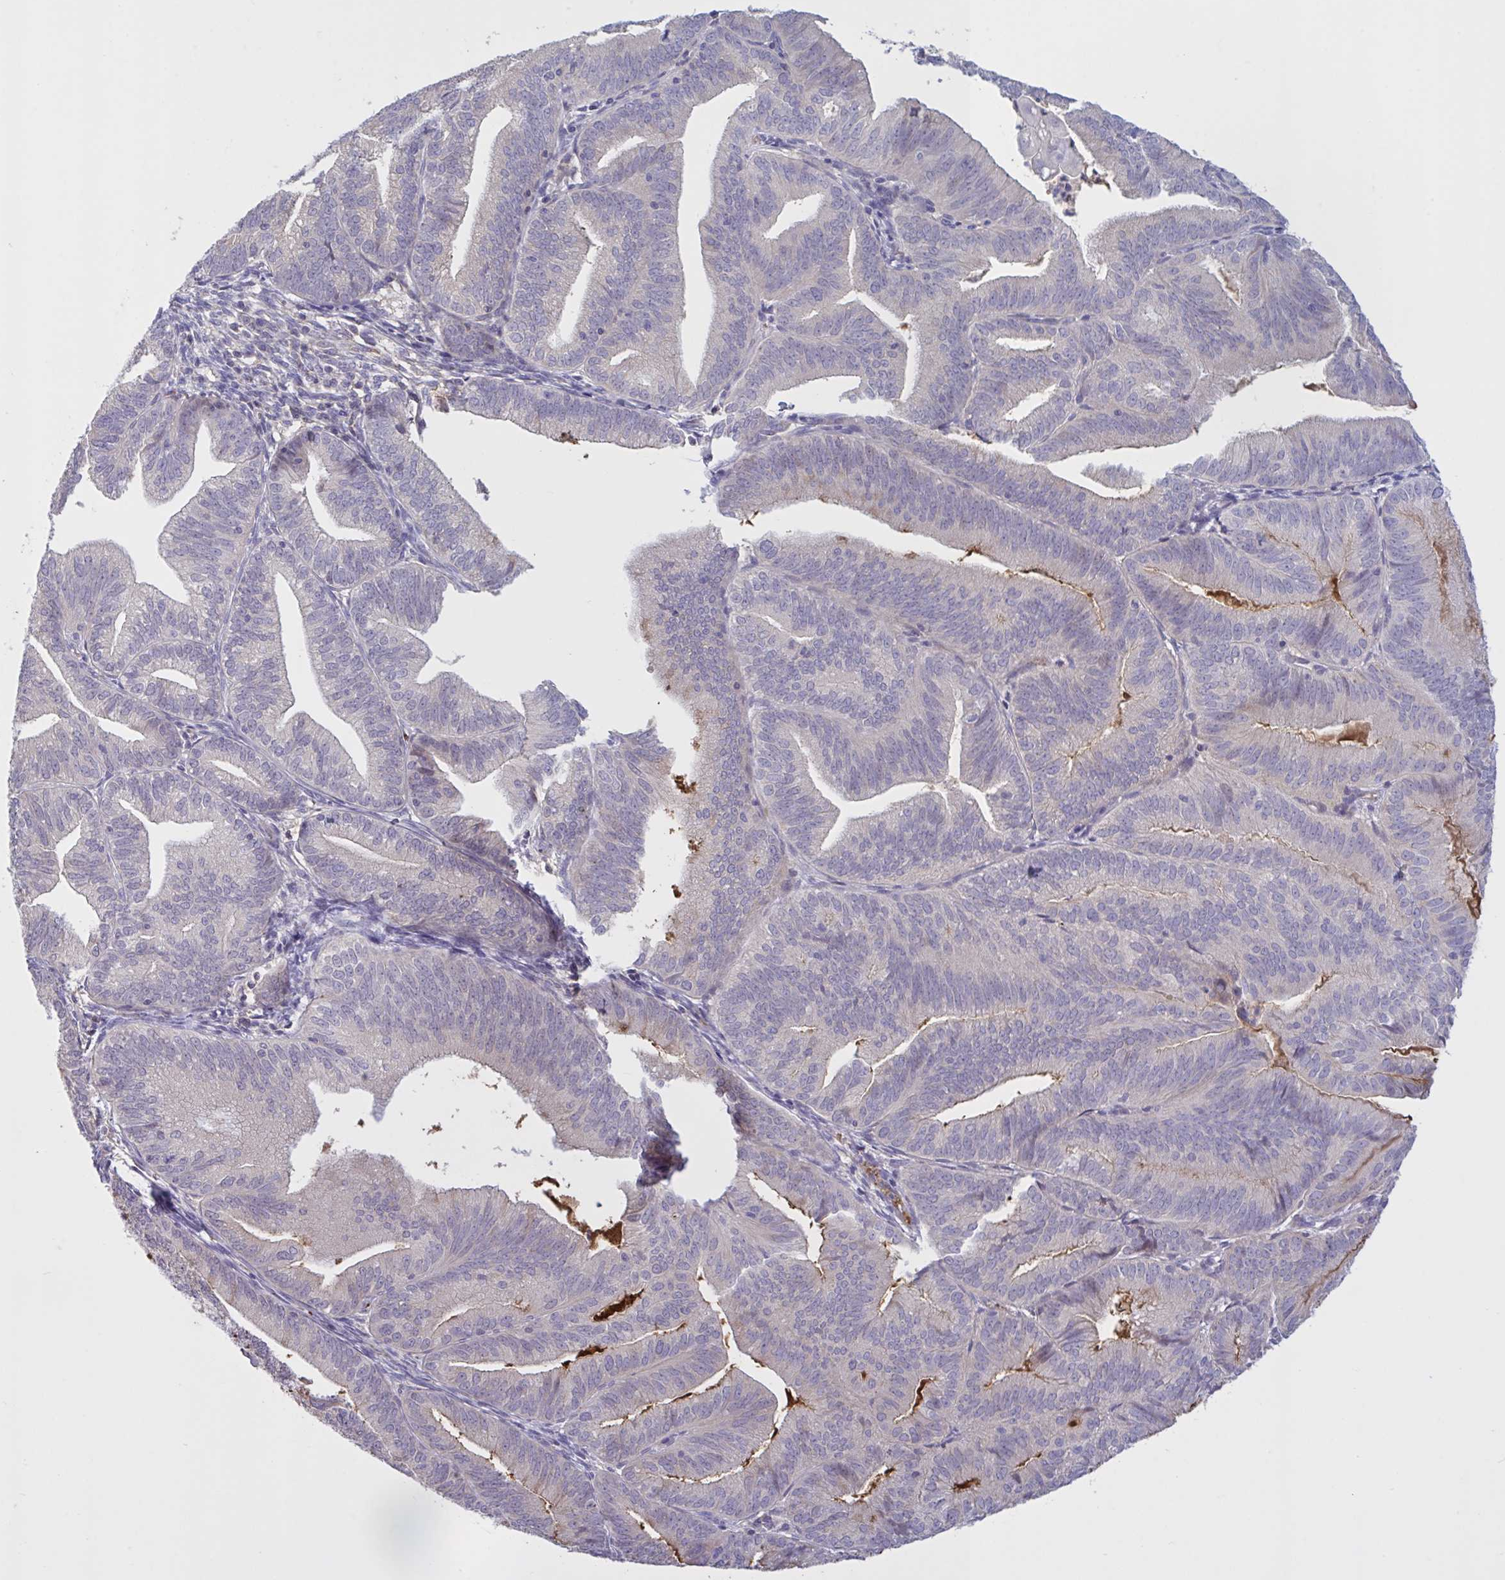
{"staining": {"intensity": "negative", "quantity": "none", "location": "none"}, "tissue": "endometrial cancer", "cell_type": "Tumor cells", "image_type": "cancer", "snomed": [{"axis": "morphology", "description": "Adenocarcinoma, NOS"}, {"axis": "topography", "description": "Endometrium"}], "caption": "IHC of human endometrial adenocarcinoma shows no positivity in tumor cells.", "gene": "IL1R1", "patient": {"sex": "female", "age": 70}}